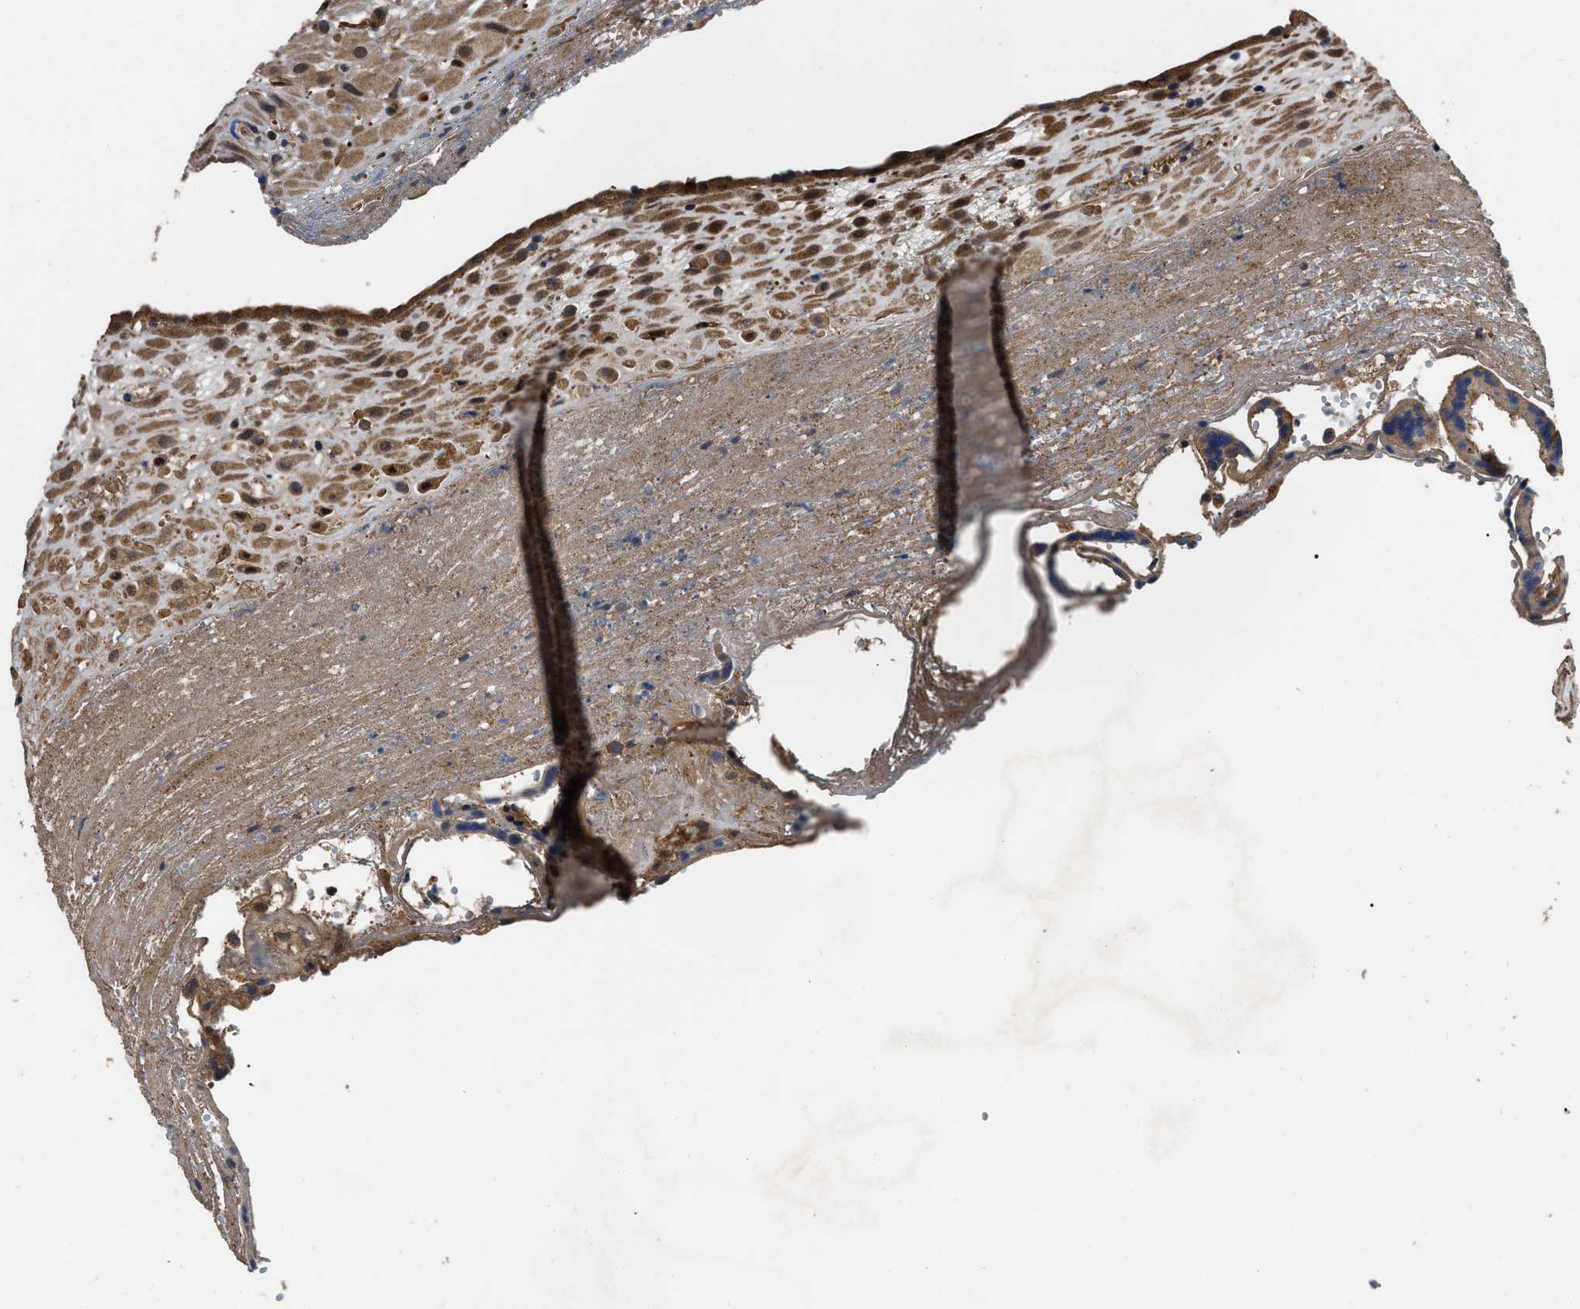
{"staining": {"intensity": "moderate", "quantity": ">75%", "location": "cytoplasmic/membranous,nuclear"}, "tissue": "placenta", "cell_type": "Decidual cells", "image_type": "normal", "snomed": [{"axis": "morphology", "description": "Normal tissue, NOS"}, {"axis": "topography", "description": "Placenta"}], "caption": "Placenta was stained to show a protein in brown. There is medium levels of moderate cytoplasmic/membranous,nuclear positivity in approximately >75% of decidual cells. (brown staining indicates protein expression, while blue staining denotes nuclei).", "gene": "PPWD1", "patient": {"sex": "female", "age": 18}}